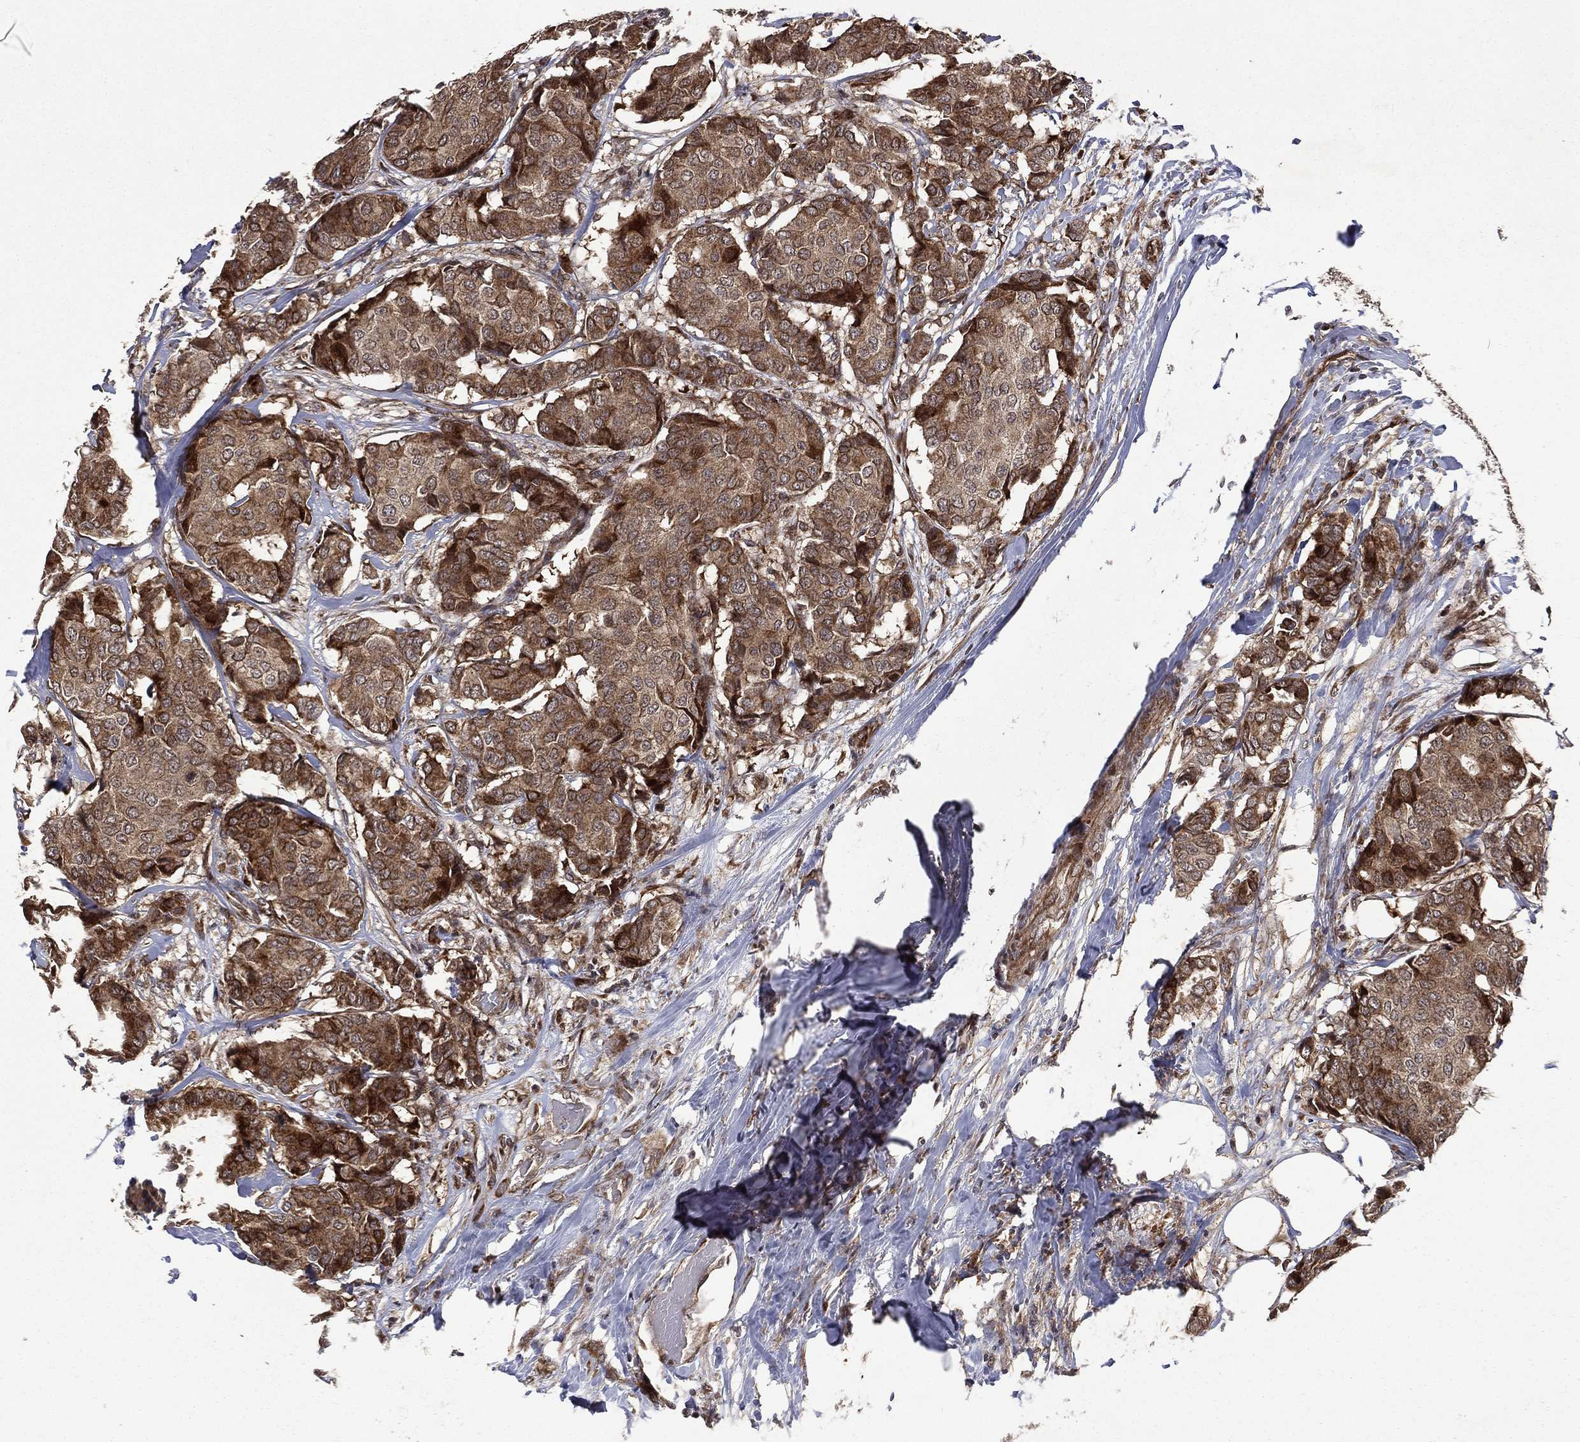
{"staining": {"intensity": "moderate", "quantity": ">75%", "location": "cytoplasmic/membranous"}, "tissue": "breast cancer", "cell_type": "Tumor cells", "image_type": "cancer", "snomed": [{"axis": "morphology", "description": "Duct carcinoma"}, {"axis": "topography", "description": "Breast"}], "caption": "Tumor cells reveal medium levels of moderate cytoplasmic/membranous expression in about >75% of cells in invasive ductal carcinoma (breast).", "gene": "RAB11FIP4", "patient": {"sex": "female", "age": 75}}